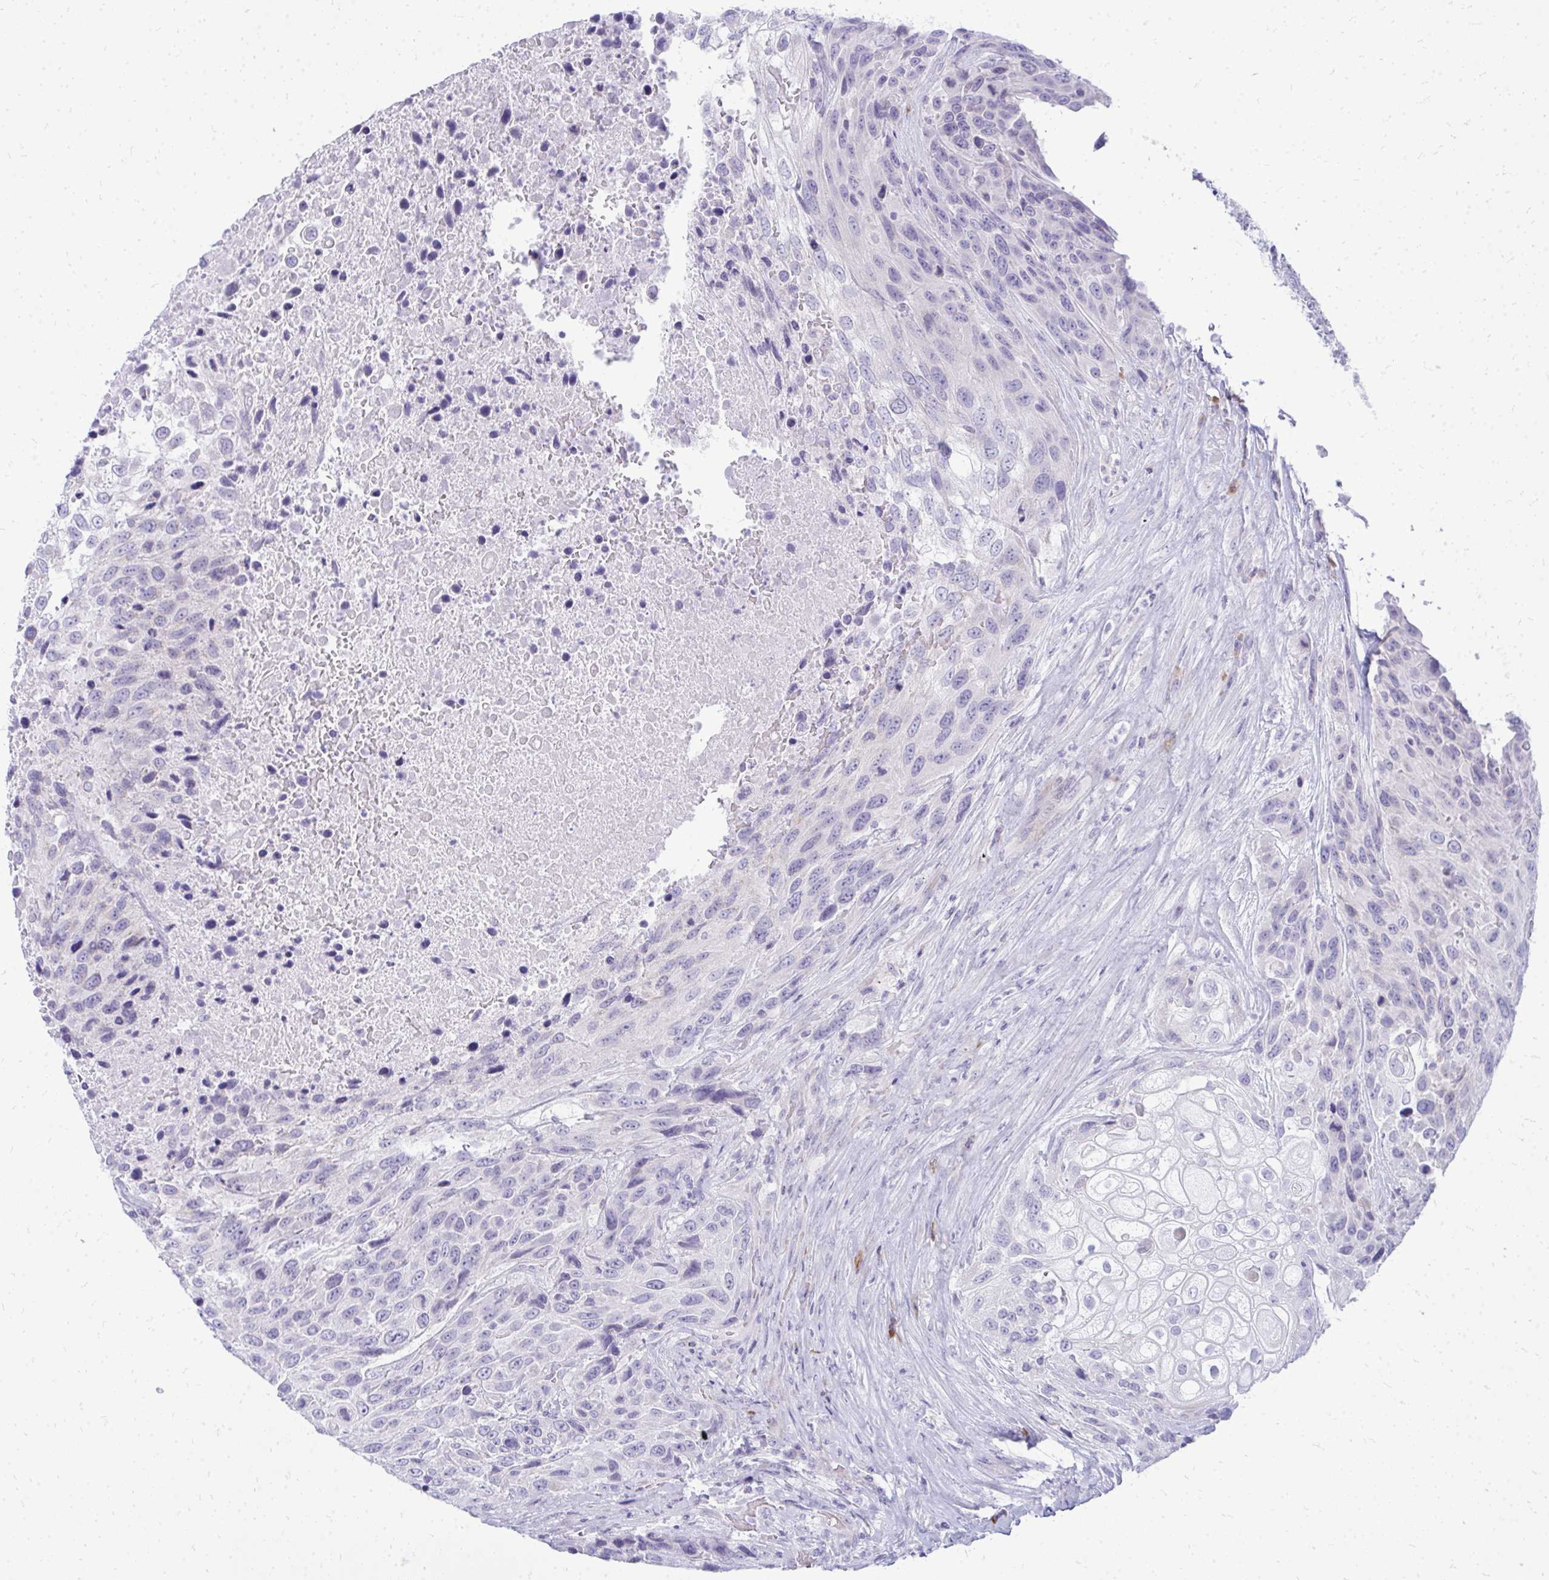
{"staining": {"intensity": "negative", "quantity": "none", "location": "none"}, "tissue": "urothelial cancer", "cell_type": "Tumor cells", "image_type": "cancer", "snomed": [{"axis": "morphology", "description": "Urothelial carcinoma, High grade"}, {"axis": "topography", "description": "Urinary bladder"}], "caption": "Tumor cells show no significant protein positivity in urothelial cancer.", "gene": "TSPEAR", "patient": {"sex": "female", "age": 70}}